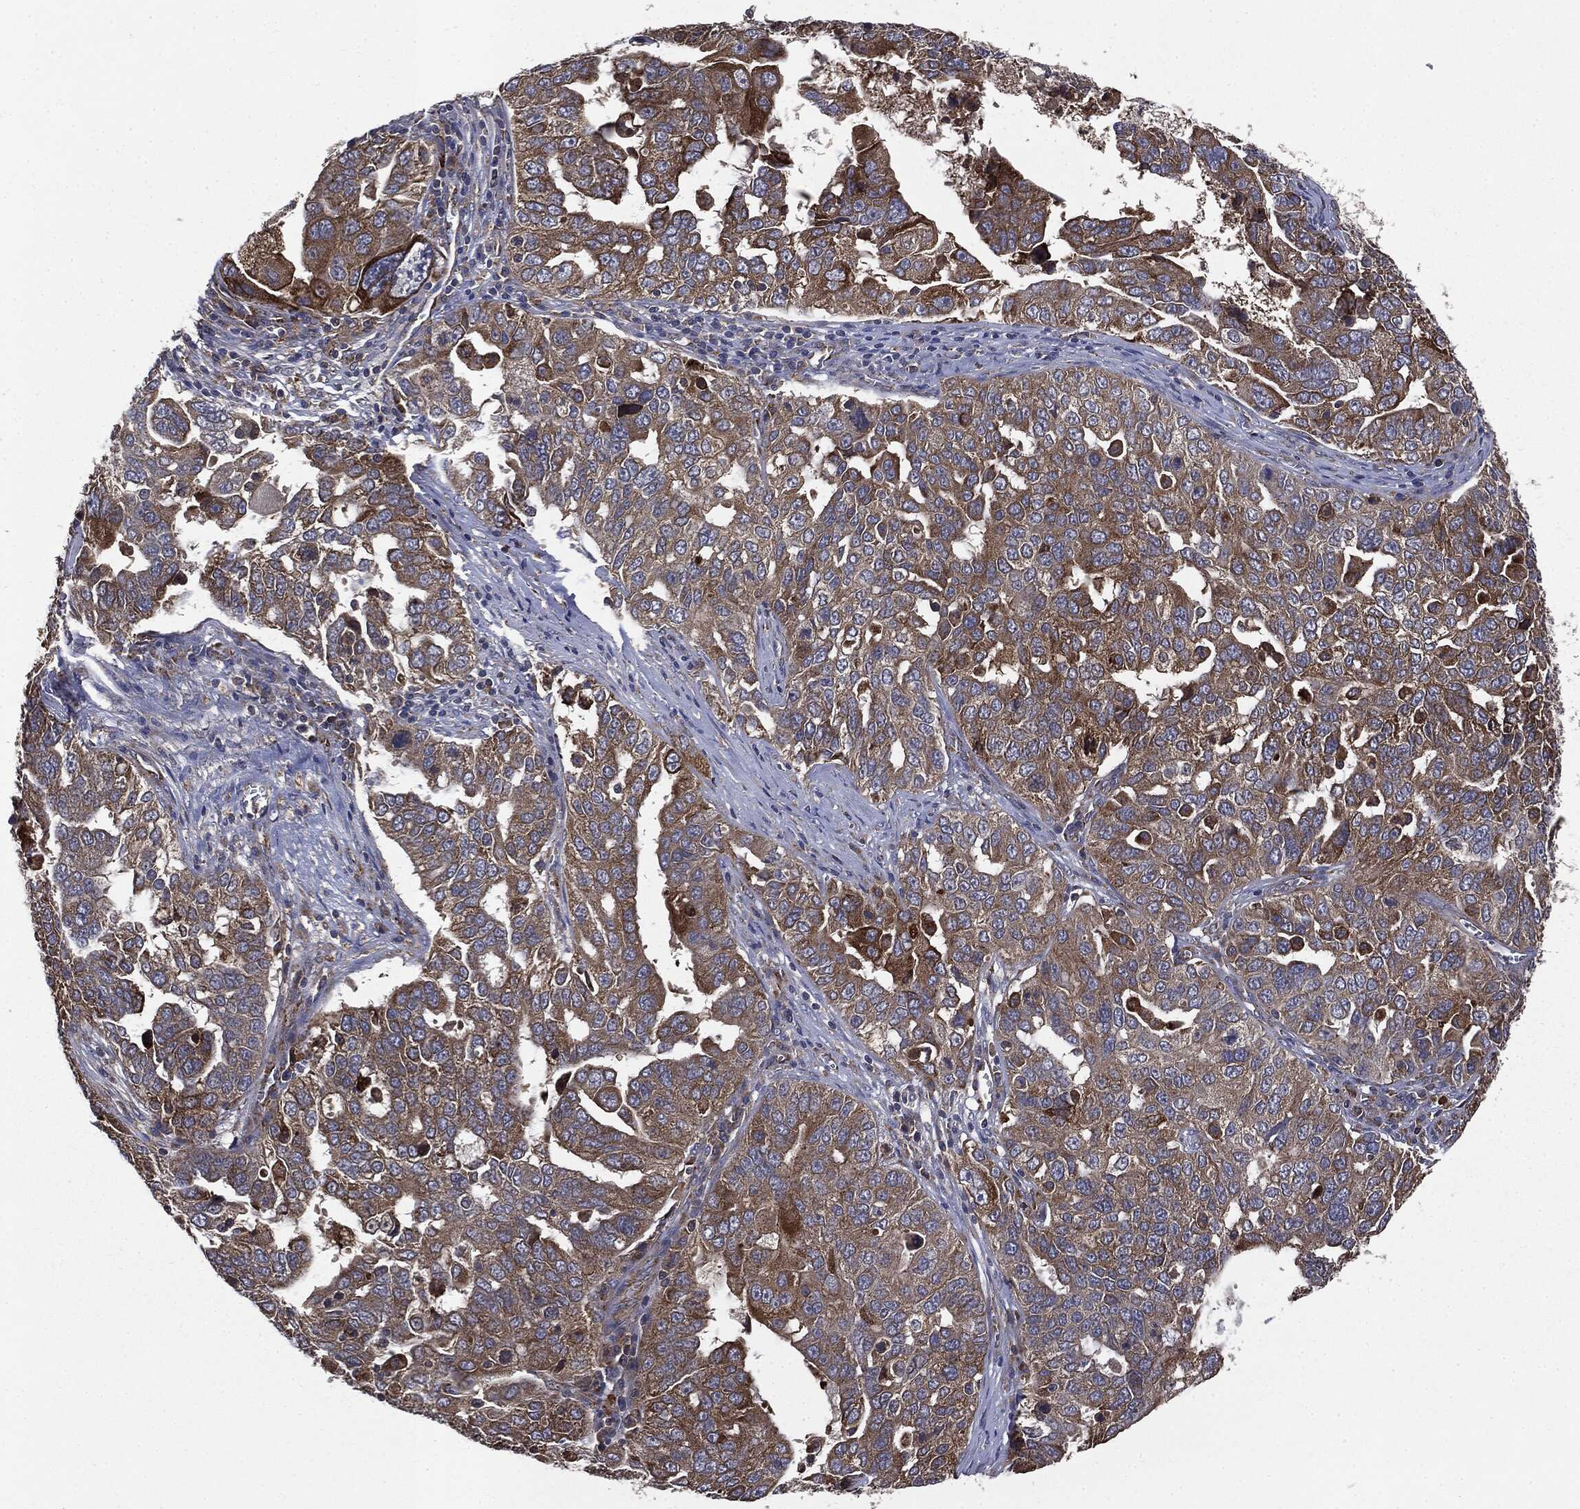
{"staining": {"intensity": "moderate", "quantity": ">75%", "location": "cytoplasmic/membranous"}, "tissue": "ovarian cancer", "cell_type": "Tumor cells", "image_type": "cancer", "snomed": [{"axis": "morphology", "description": "Carcinoma, endometroid"}, {"axis": "topography", "description": "Soft tissue"}, {"axis": "topography", "description": "Ovary"}], "caption": "A histopathology image of ovarian cancer (endometroid carcinoma) stained for a protein shows moderate cytoplasmic/membranous brown staining in tumor cells.", "gene": "PLOD3", "patient": {"sex": "female", "age": 52}}